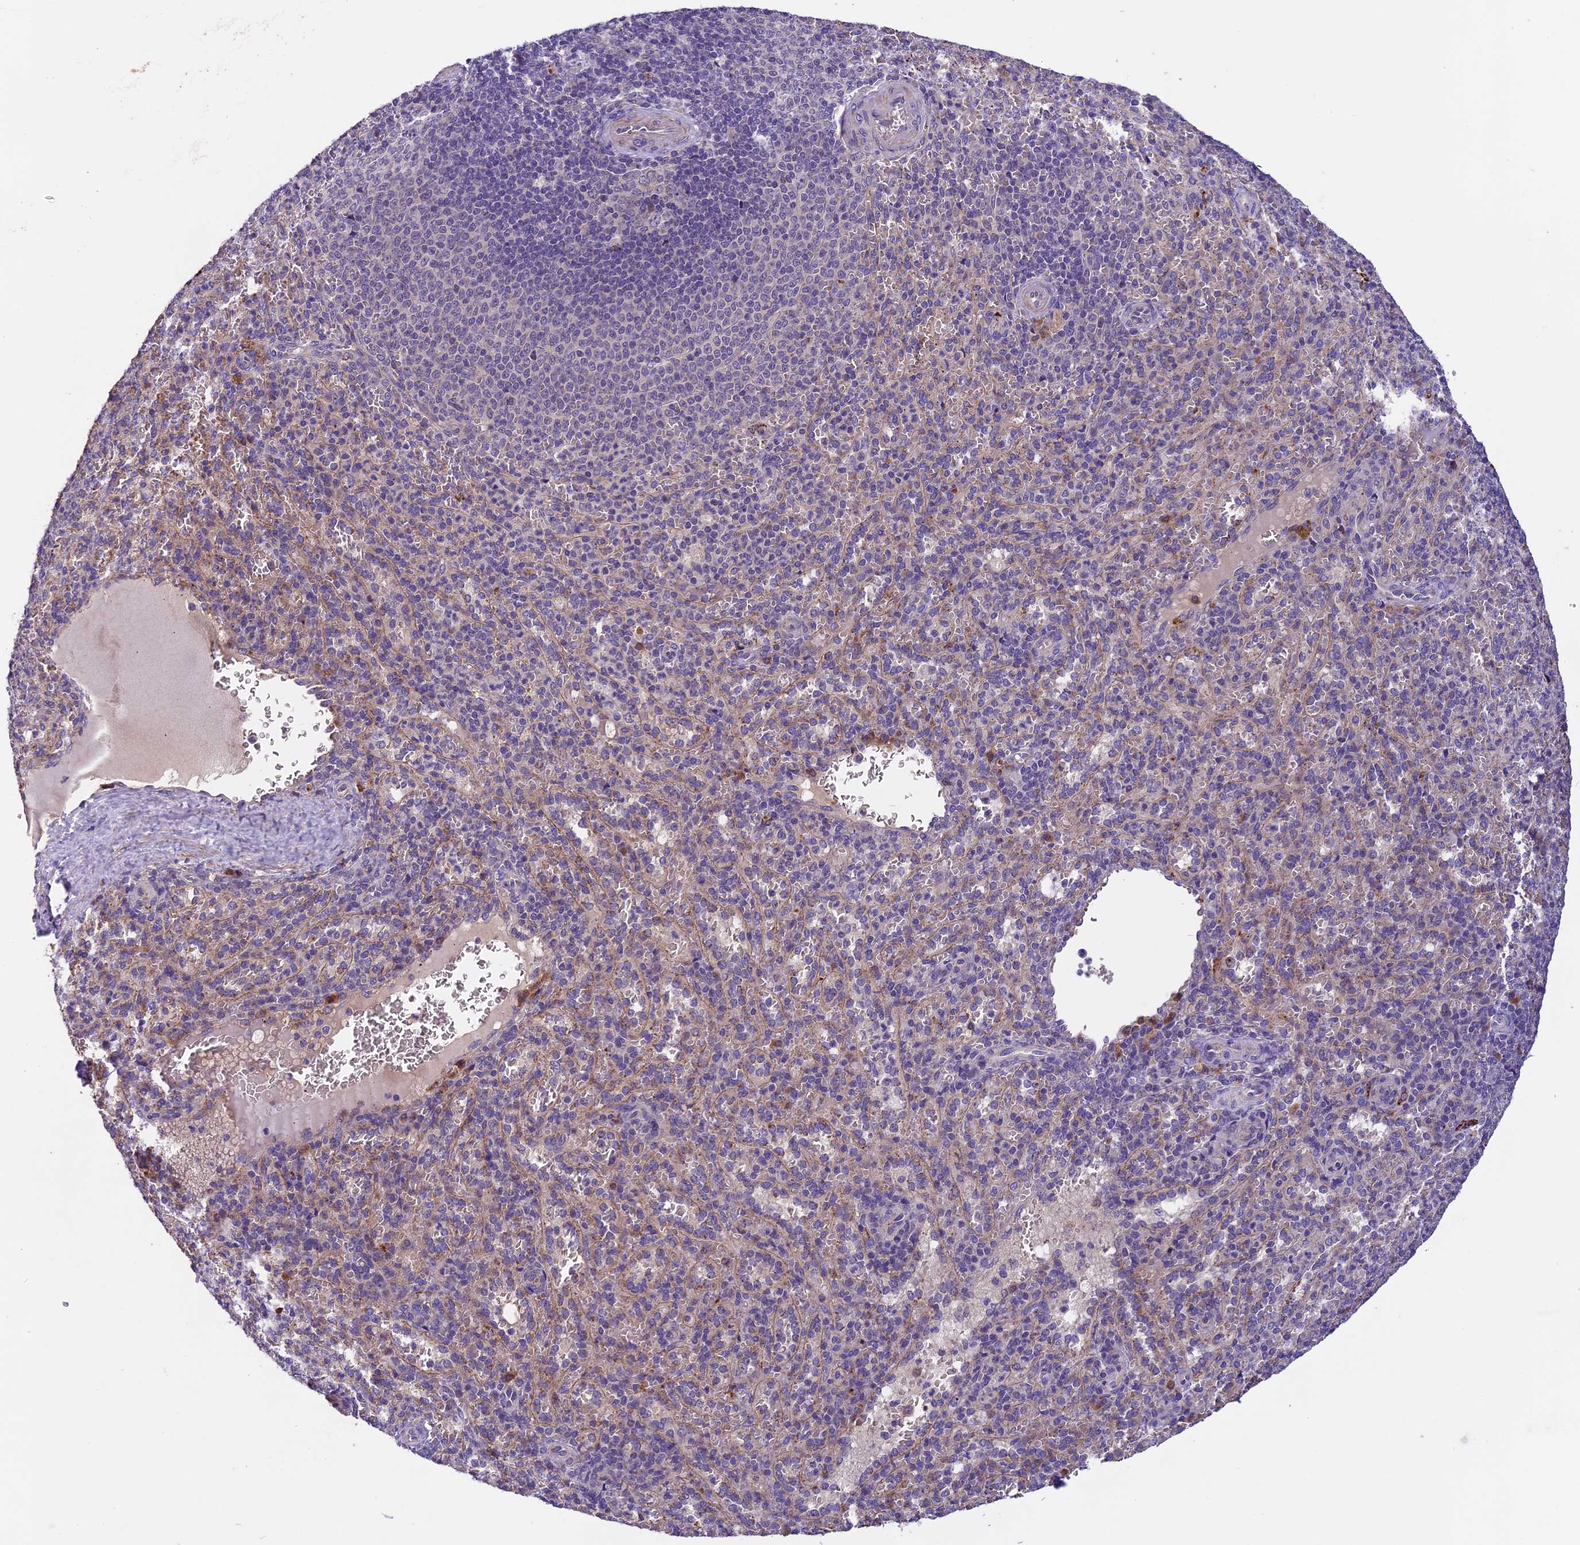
{"staining": {"intensity": "negative", "quantity": "none", "location": "none"}, "tissue": "spleen", "cell_type": "Cells in red pulp", "image_type": "normal", "snomed": [{"axis": "morphology", "description": "Normal tissue, NOS"}, {"axis": "topography", "description": "Spleen"}], "caption": "An immunohistochemistry (IHC) micrograph of normal spleen is shown. There is no staining in cells in red pulp of spleen.", "gene": "COPE", "patient": {"sex": "female", "age": 21}}